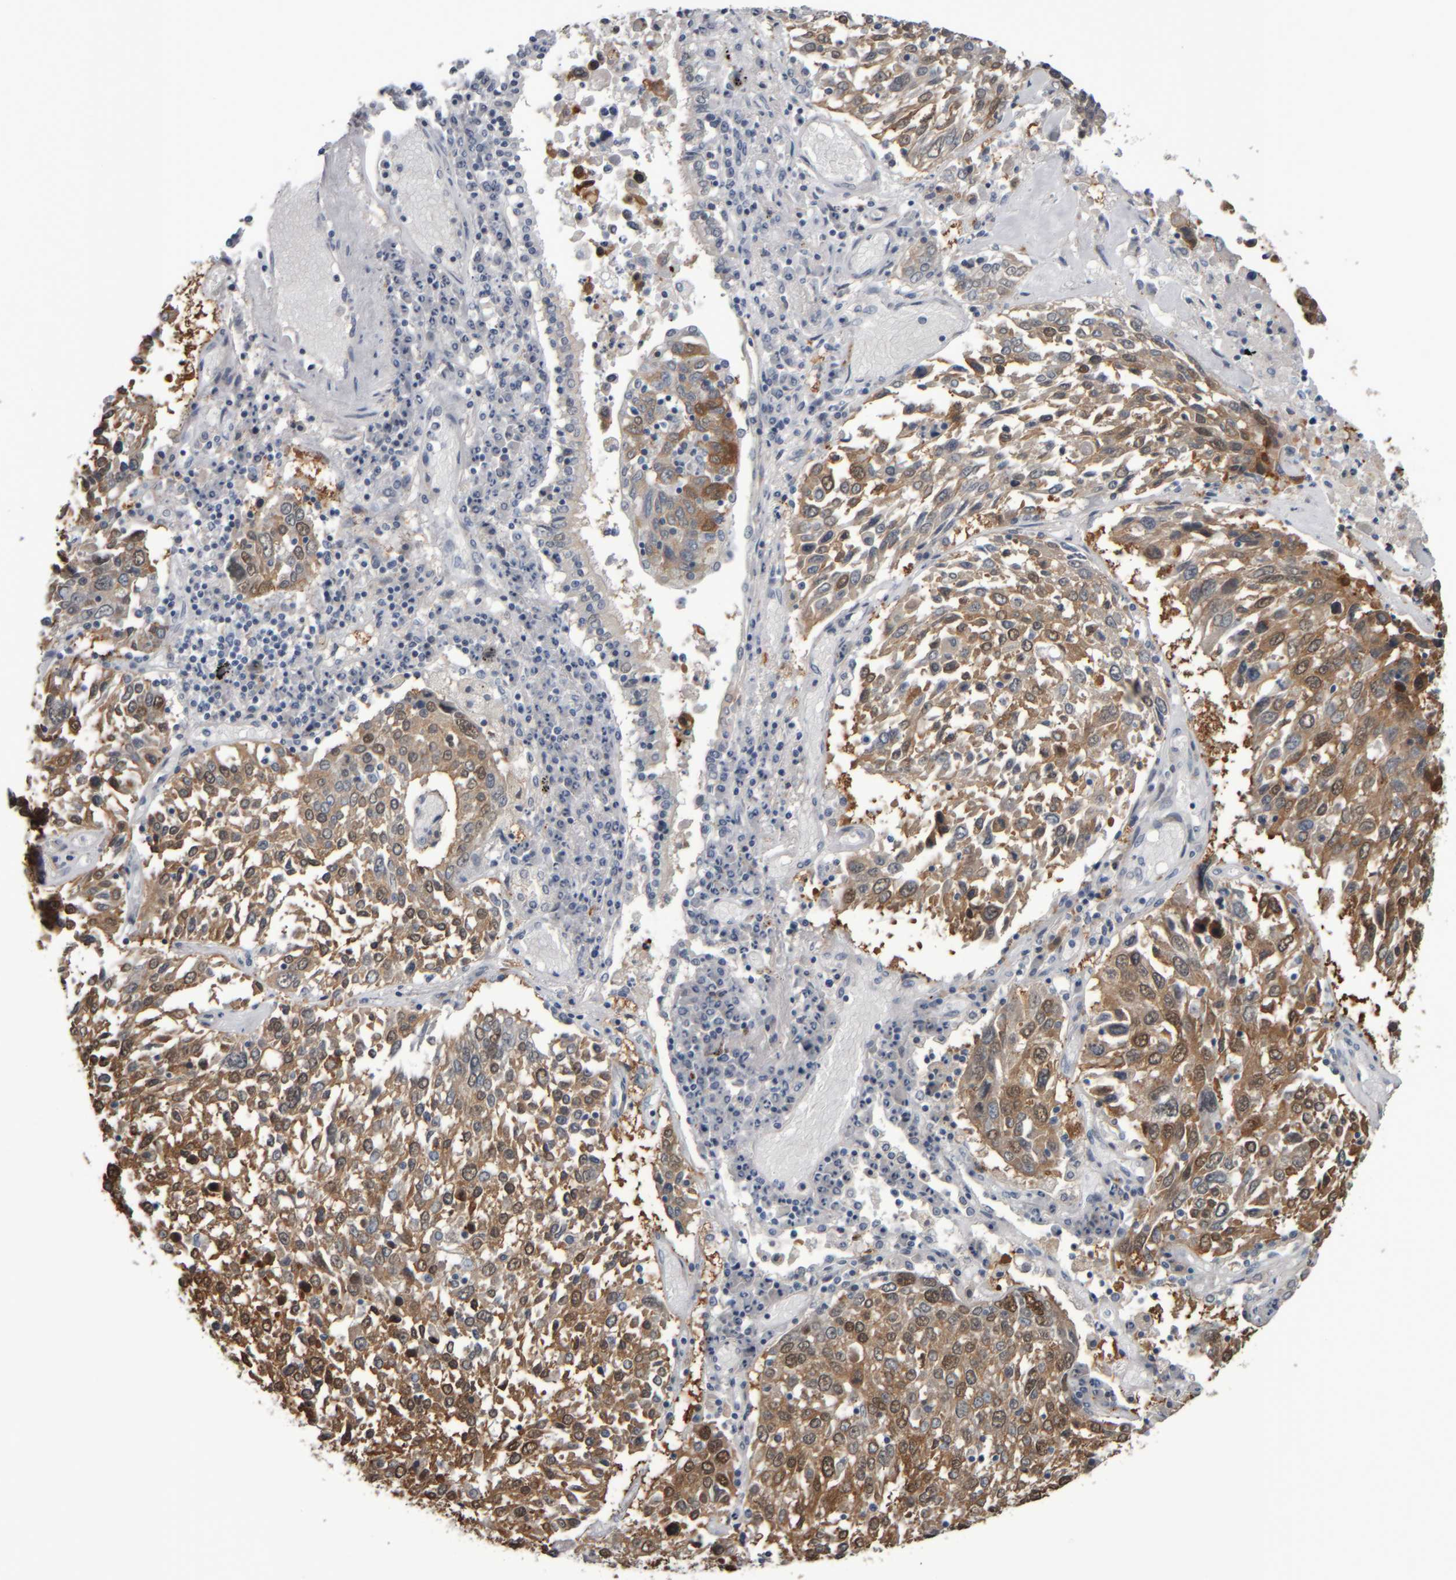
{"staining": {"intensity": "moderate", "quantity": ">75%", "location": "cytoplasmic/membranous,nuclear"}, "tissue": "lung cancer", "cell_type": "Tumor cells", "image_type": "cancer", "snomed": [{"axis": "morphology", "description": "Squamous cell carcinoma, NOS"}, {"axis": "topography", "description": "Lung"}], "caption": "Tumor cells demonstrate moderate cytoplasmic/membranous and nuclear expression in about >75% of cells in lung cancer.", "gene": "COL14A1", "patient": {"sex": "male", "age": 65}}